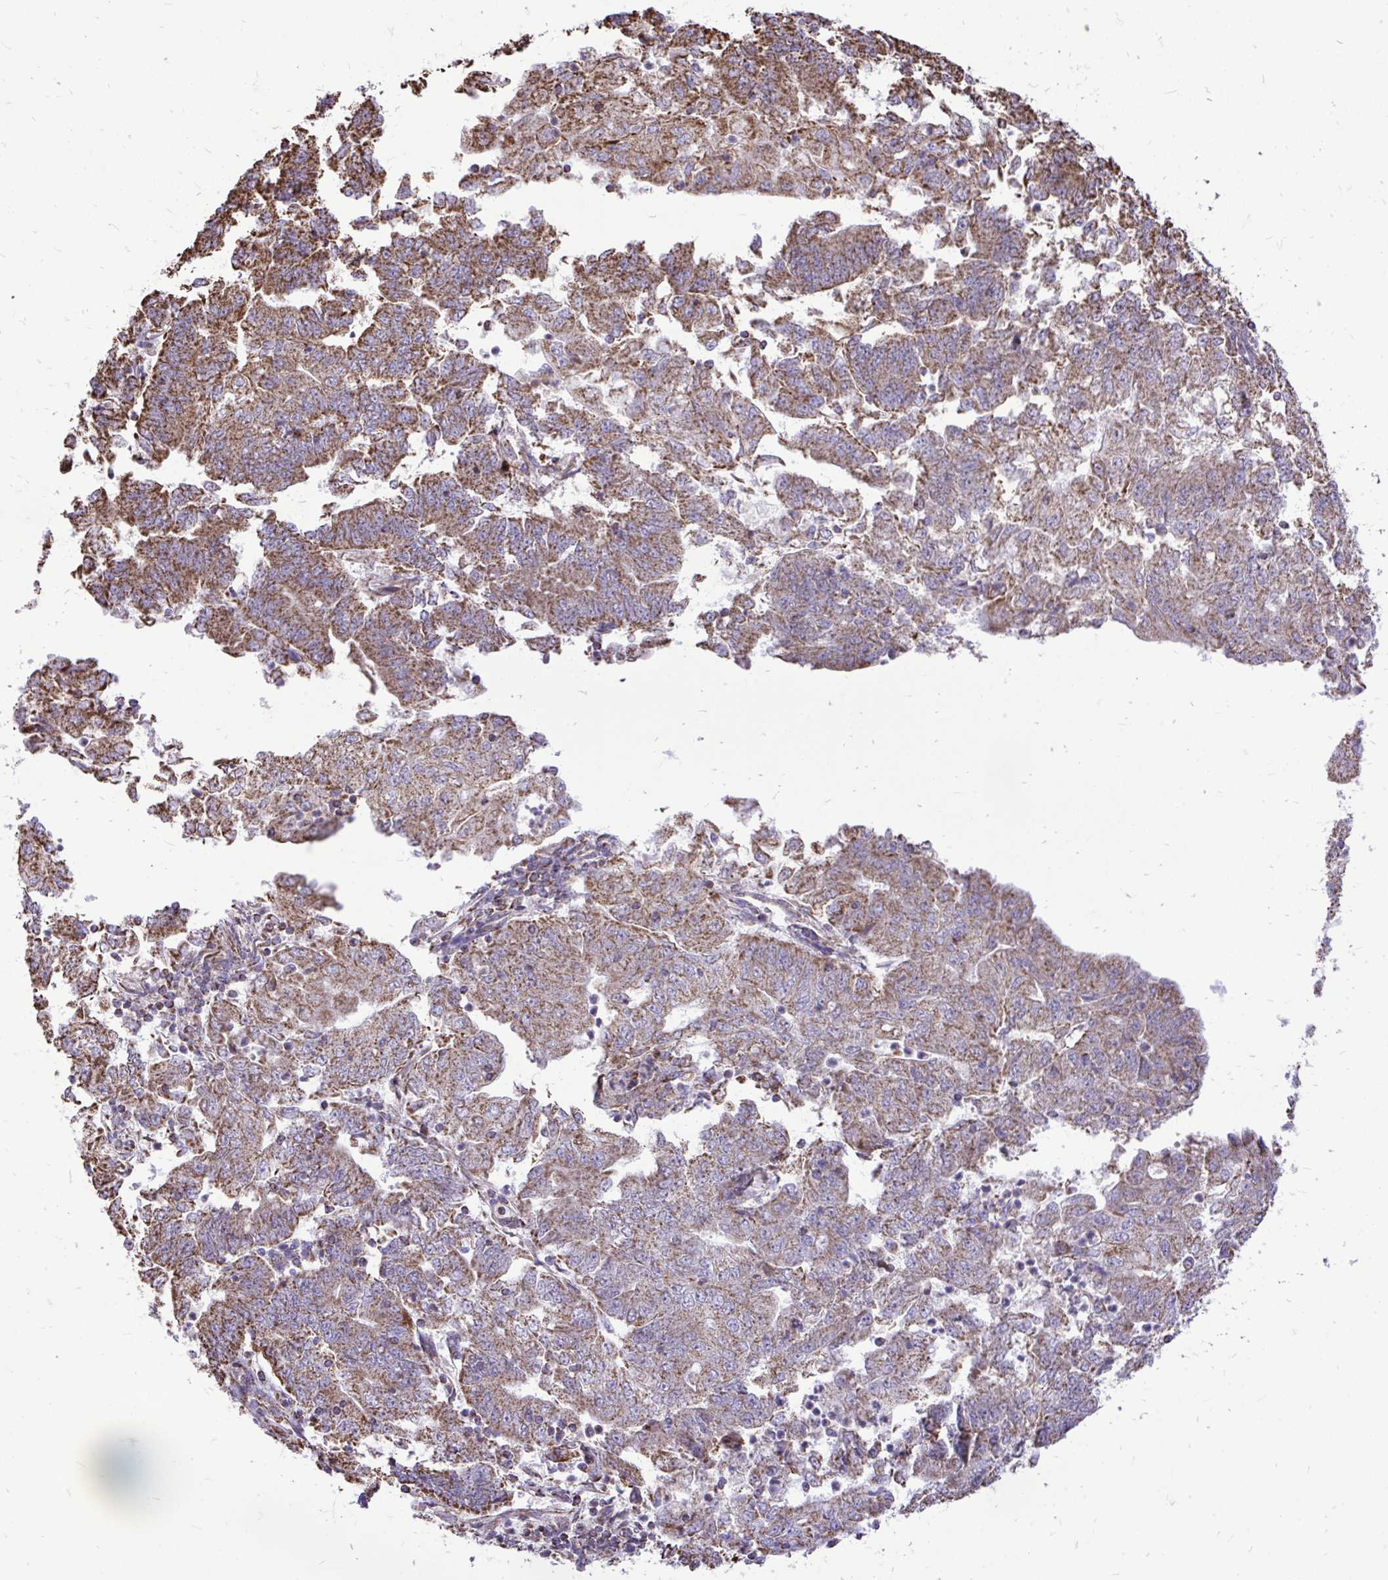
{"staining": {"intensity": "moderate", "quantity": ">75%", "location": "cytoplasmic/membranous"}, "tissue": "endometrial cancer", "cell_type": "Tumor cells", "image_type": "cancer", "snomed": [{"axis": "morphology", "description": "Adenocarcinoma, NOS"}, {"axis": "topography", "description": "Endometrium"}], "caption": "IHC image of endometrial adenocarcinoma stained for a protein (brown), which displays medium levels of moderate cytoplasmic/membranous positivity in approximately >75% of tumor cells.", "gene": "UBE2C", "patient": {"sex": "female", "age": 70}}